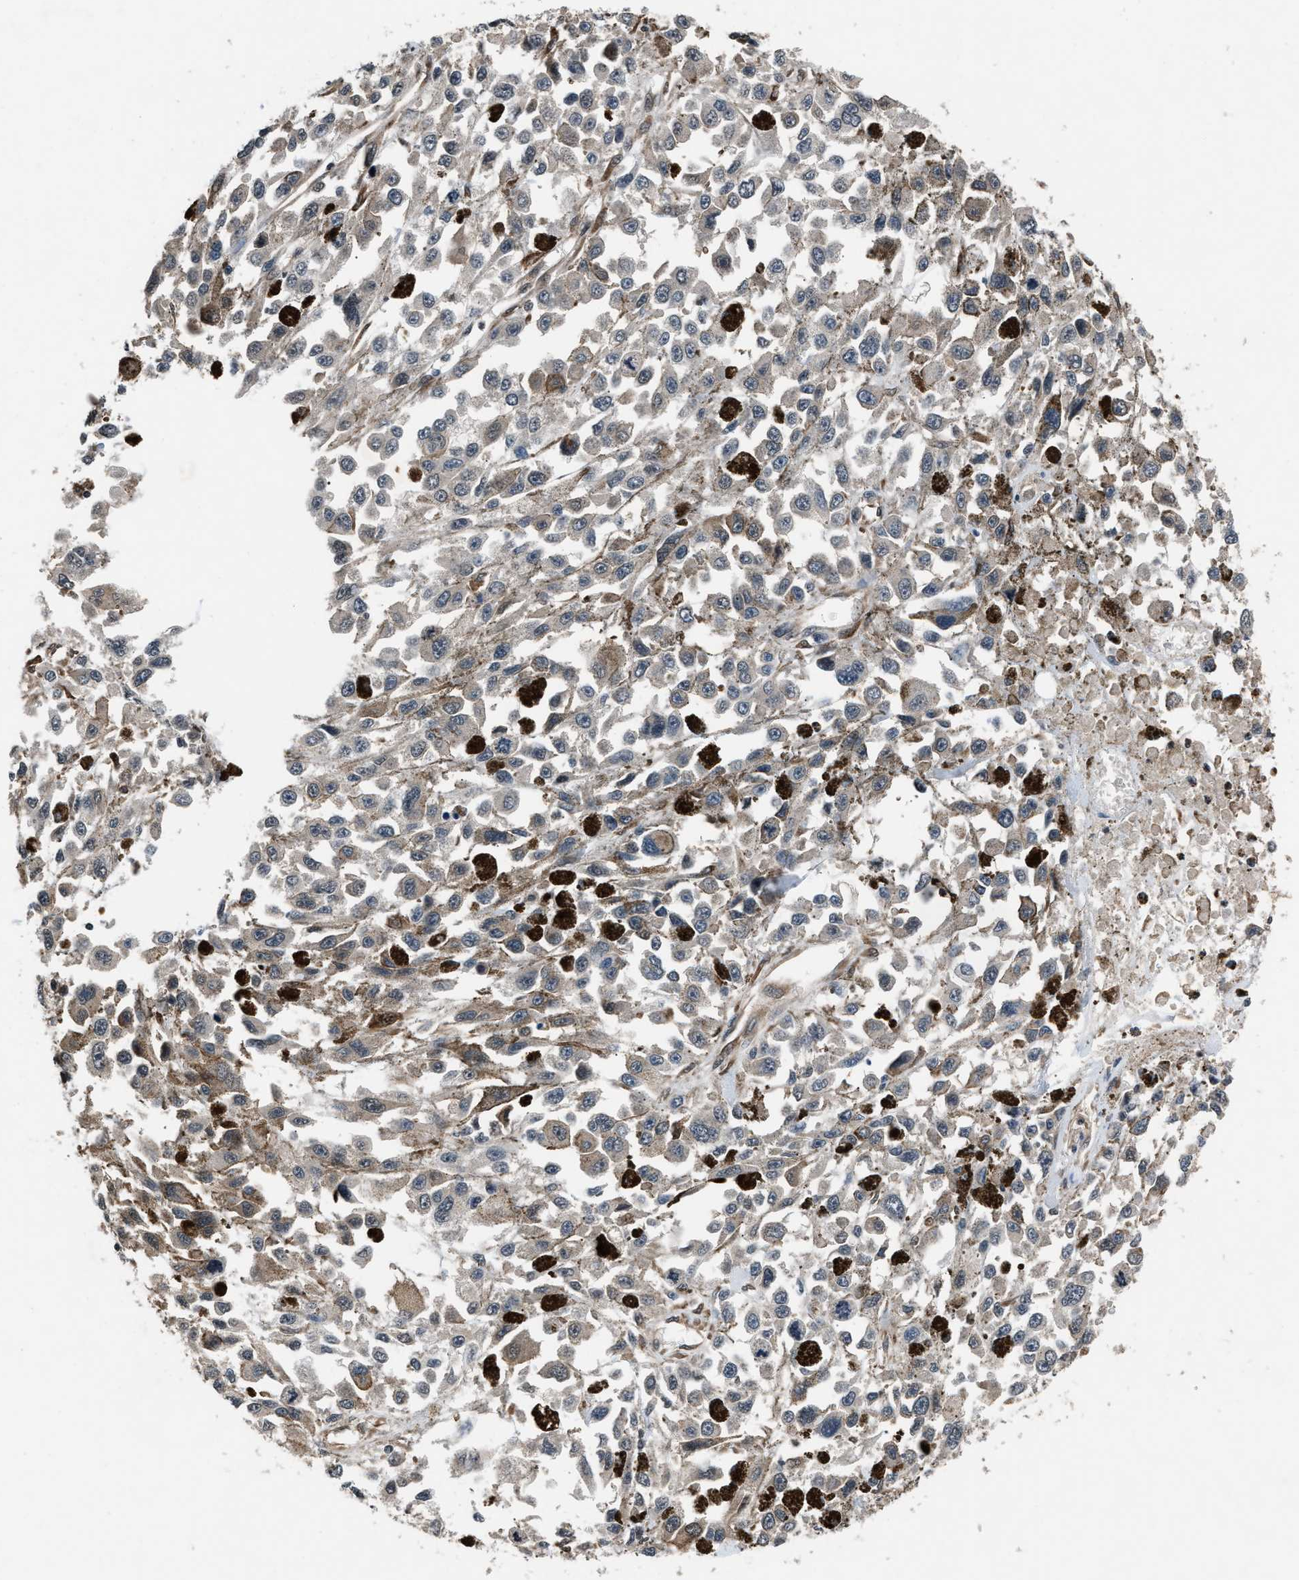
{"staining": {"intensity": "weak", "quantity": "<25%", "location": "cytoplasmic/membranous"}, "tissue": "melanoma", "cell_type": "Tumor cells", "image_type": "cancer", "snomed": [{"axis": "morphology", "description": "Malignant melanoma, Metastatic site"}, {"axis": "topography", "description": "Lymph node"}], "caption": "The immunohistochemistry (IHC) micrograph has no significant staining in tumor cells of melanoma tissue.", "gene": "TP53I3", "patient": {"sex": "male", "age": 59}}